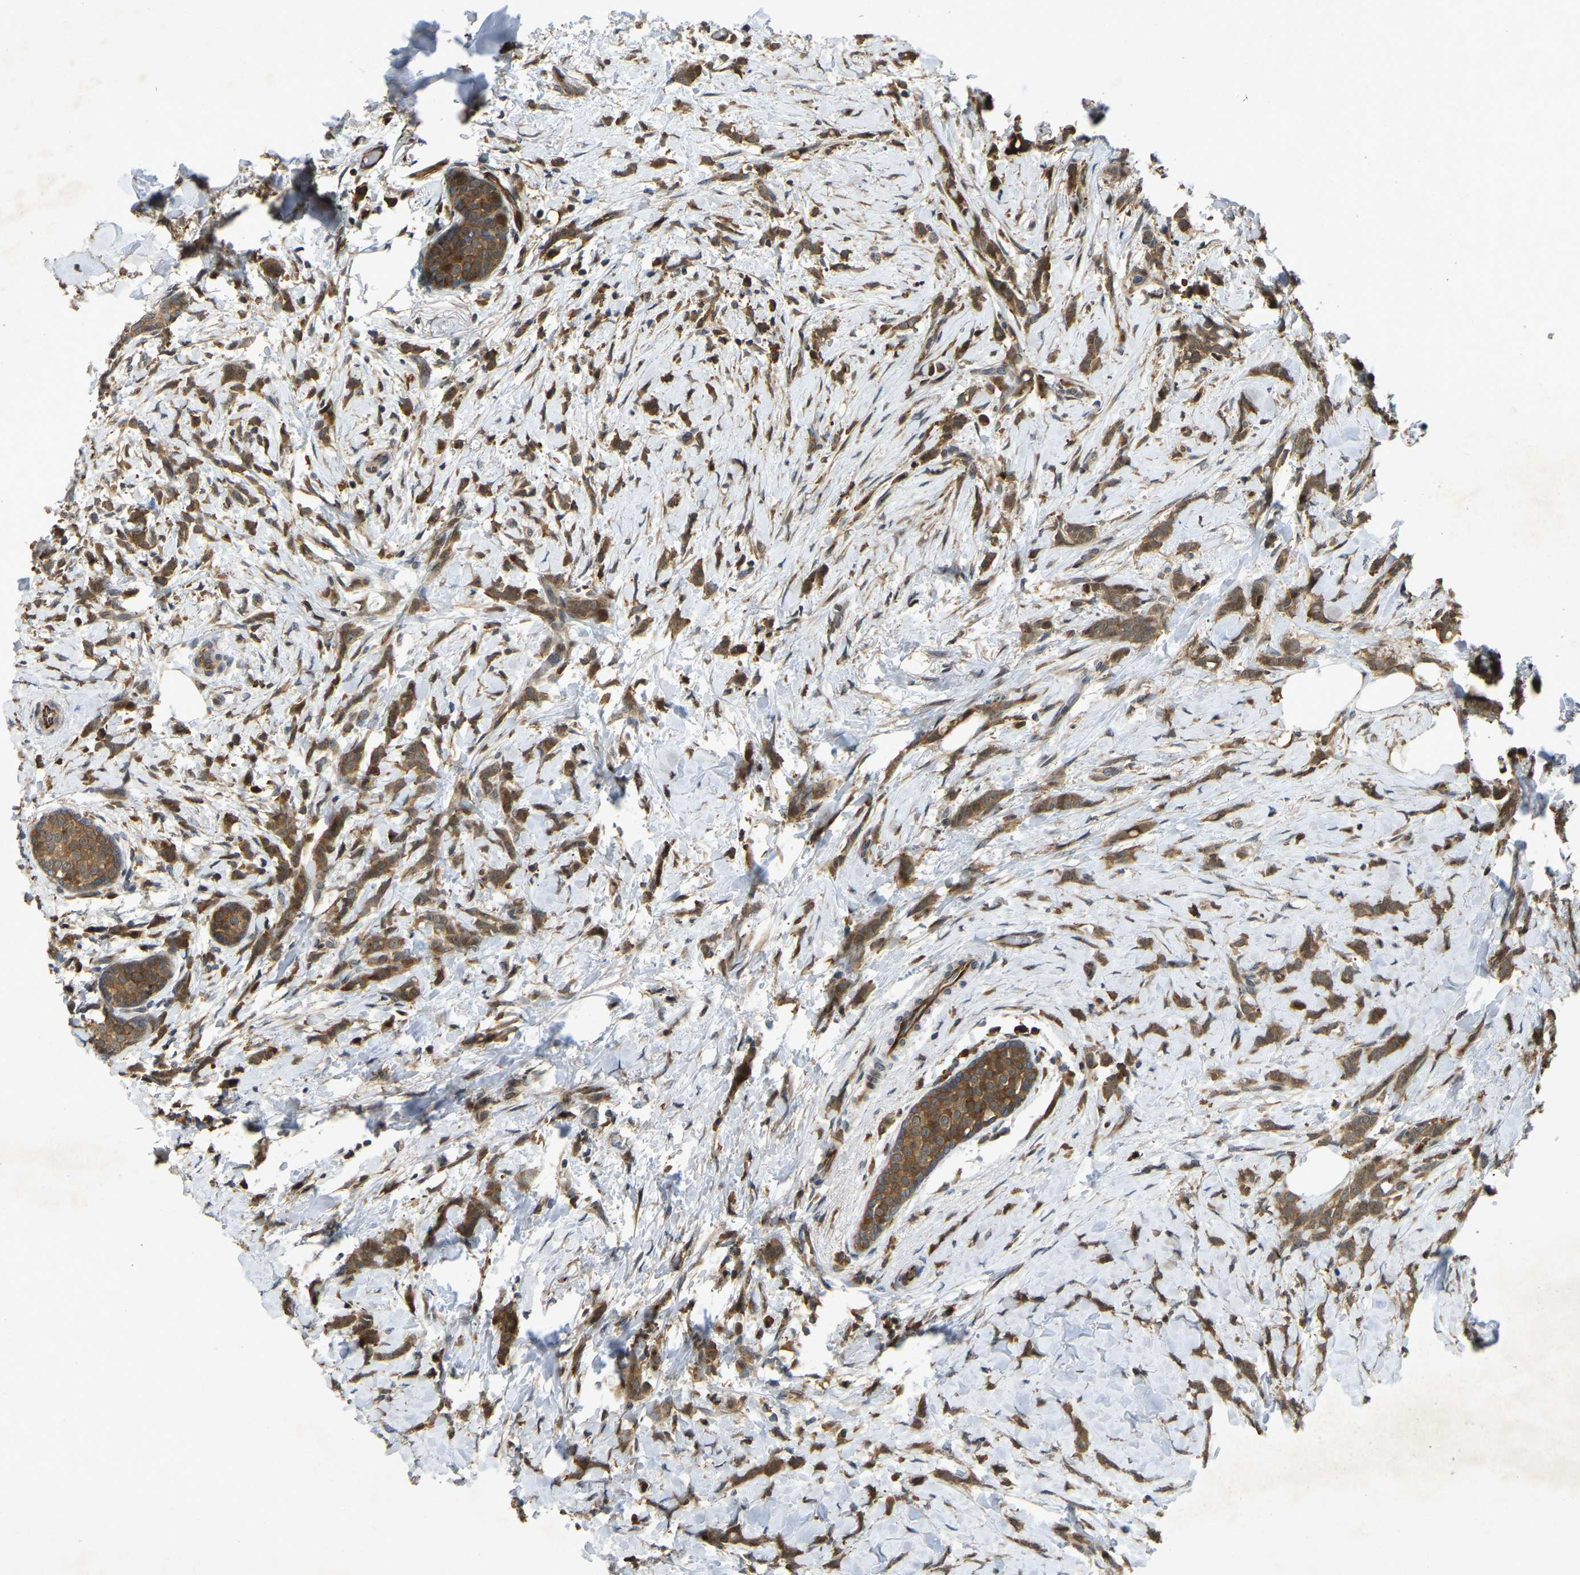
{"staining": {"intensity": "moderate", "quantity": ">75%", "location": "cytoplasmic/membranous"}, "tissue": "breast cancer", "cell_type": "Tumor cells", "image_type": "cancer", "snomed": [{"axis": "morphology", "description": "Lobular carcinoma, in situ"}, {"axis": "morphology", "description": "Lobular carcinoma"}, {"axis": "topography", "description": "Breast"}], "caption": "Breast cancer stained with DAB (3,3'-diaminobenzidine) immunohistochemistry (IHC) exhibits medium levels of moderate cytoplasmic/membranous staining in about >75% of tumor cells. Nuclei are stained in blue.", "gene": "KIAA1549", "patient": {"sex": "female", "age": 41}}